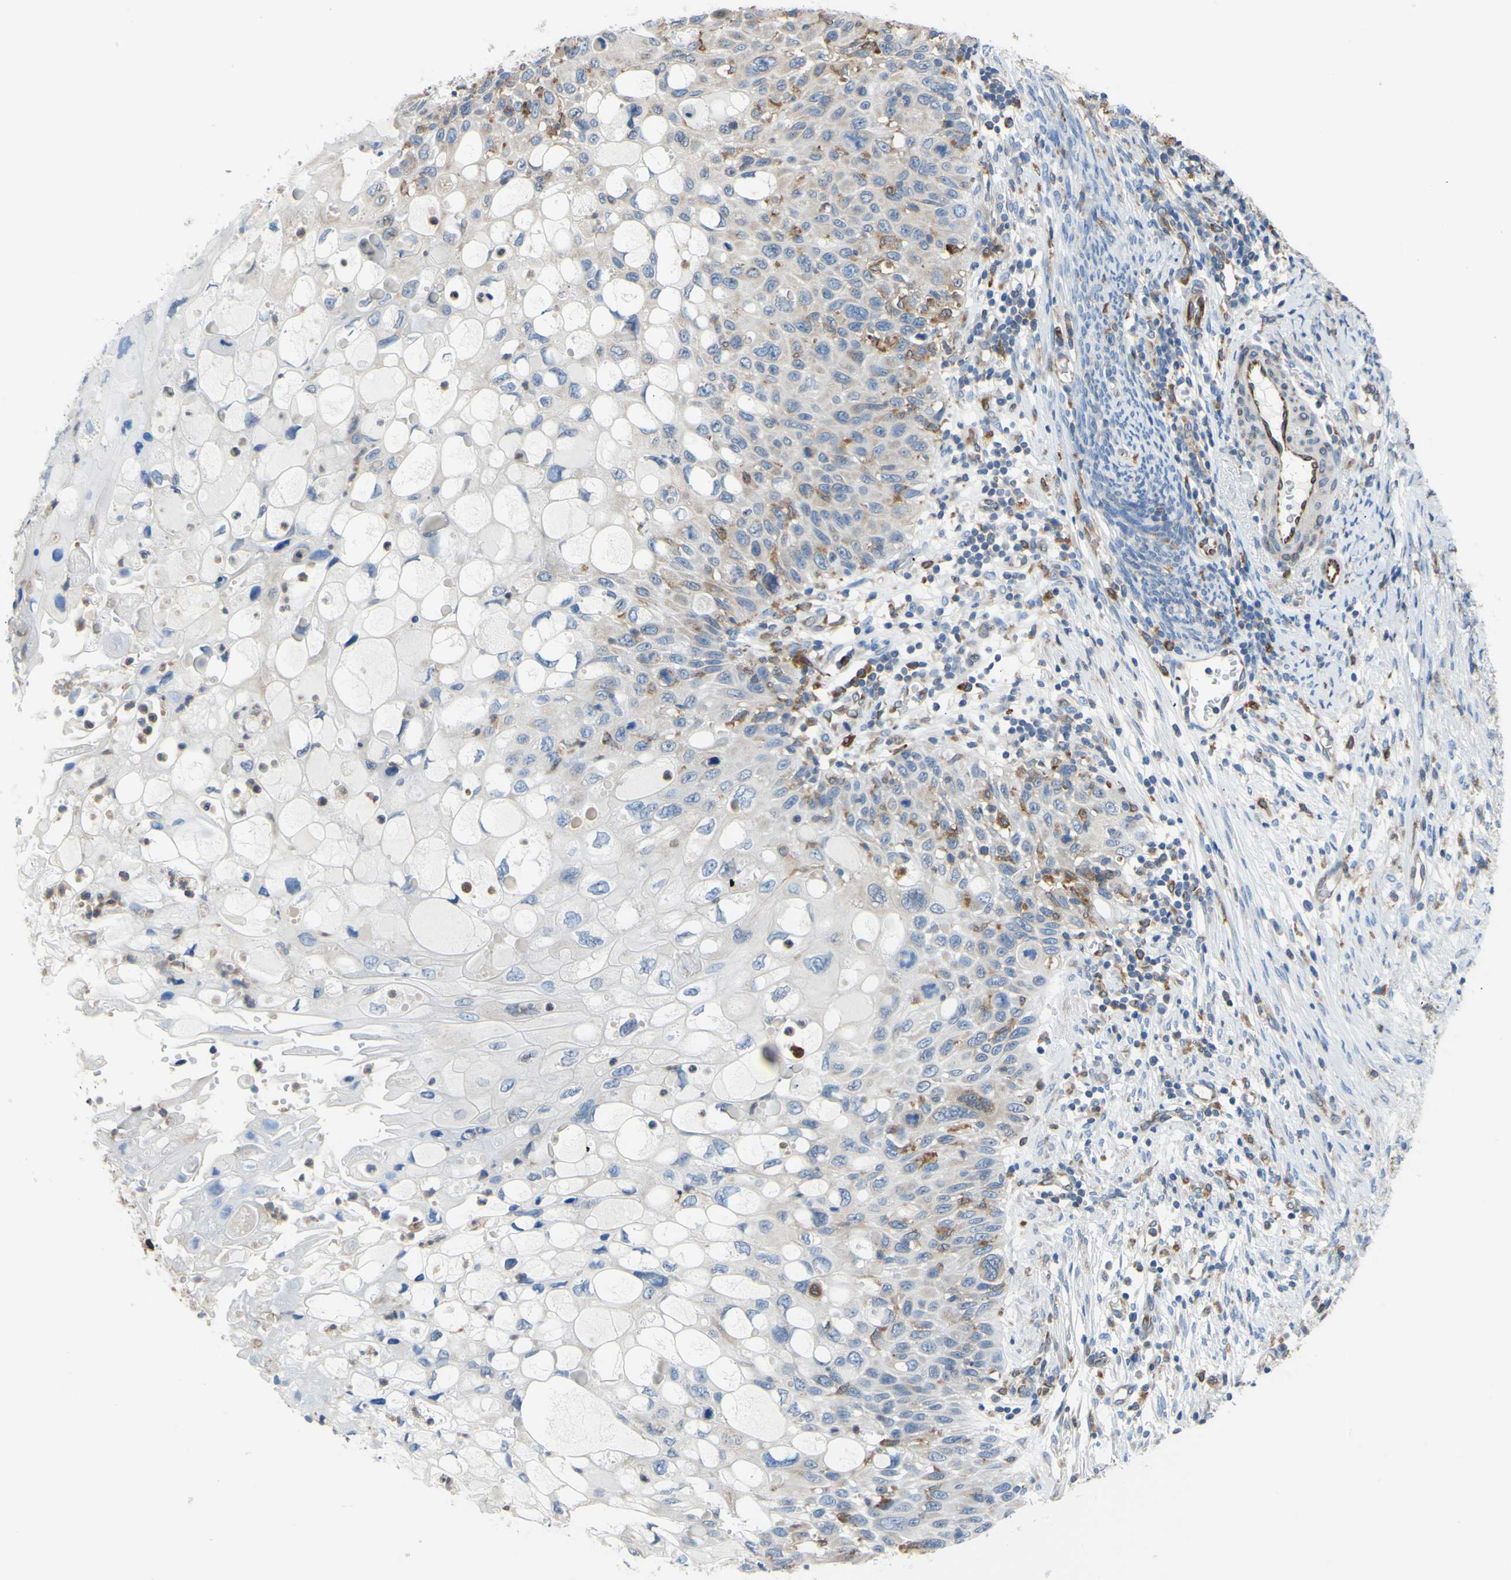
{"staining": {"intensity": "moderate", "quantity": "<25%", "location": "cytoplasmic/membranous"}, "tissue": "cervical cancer", "cell_type": "Tumor cells", "image_type": "cancer", "snomed": [{"axis": "morphology", "description": "Squamous cell carcinoma, NOS"}, {"axis": "topography", "description": "Cervix"}], "caption": "Cervical squamous cell carcinoma stained with IHC exhibits moderate cytoplasmic/membranous expression in about <25% of tumor cells. The protein is stained brown, and the nuclei are stained in blue (DAB (3,3'-diaminobenzidine) IHC with brightfield microscopy, high magnification).", "gene": "MGST2", "patient": {"sex": "female", "age": 70}}